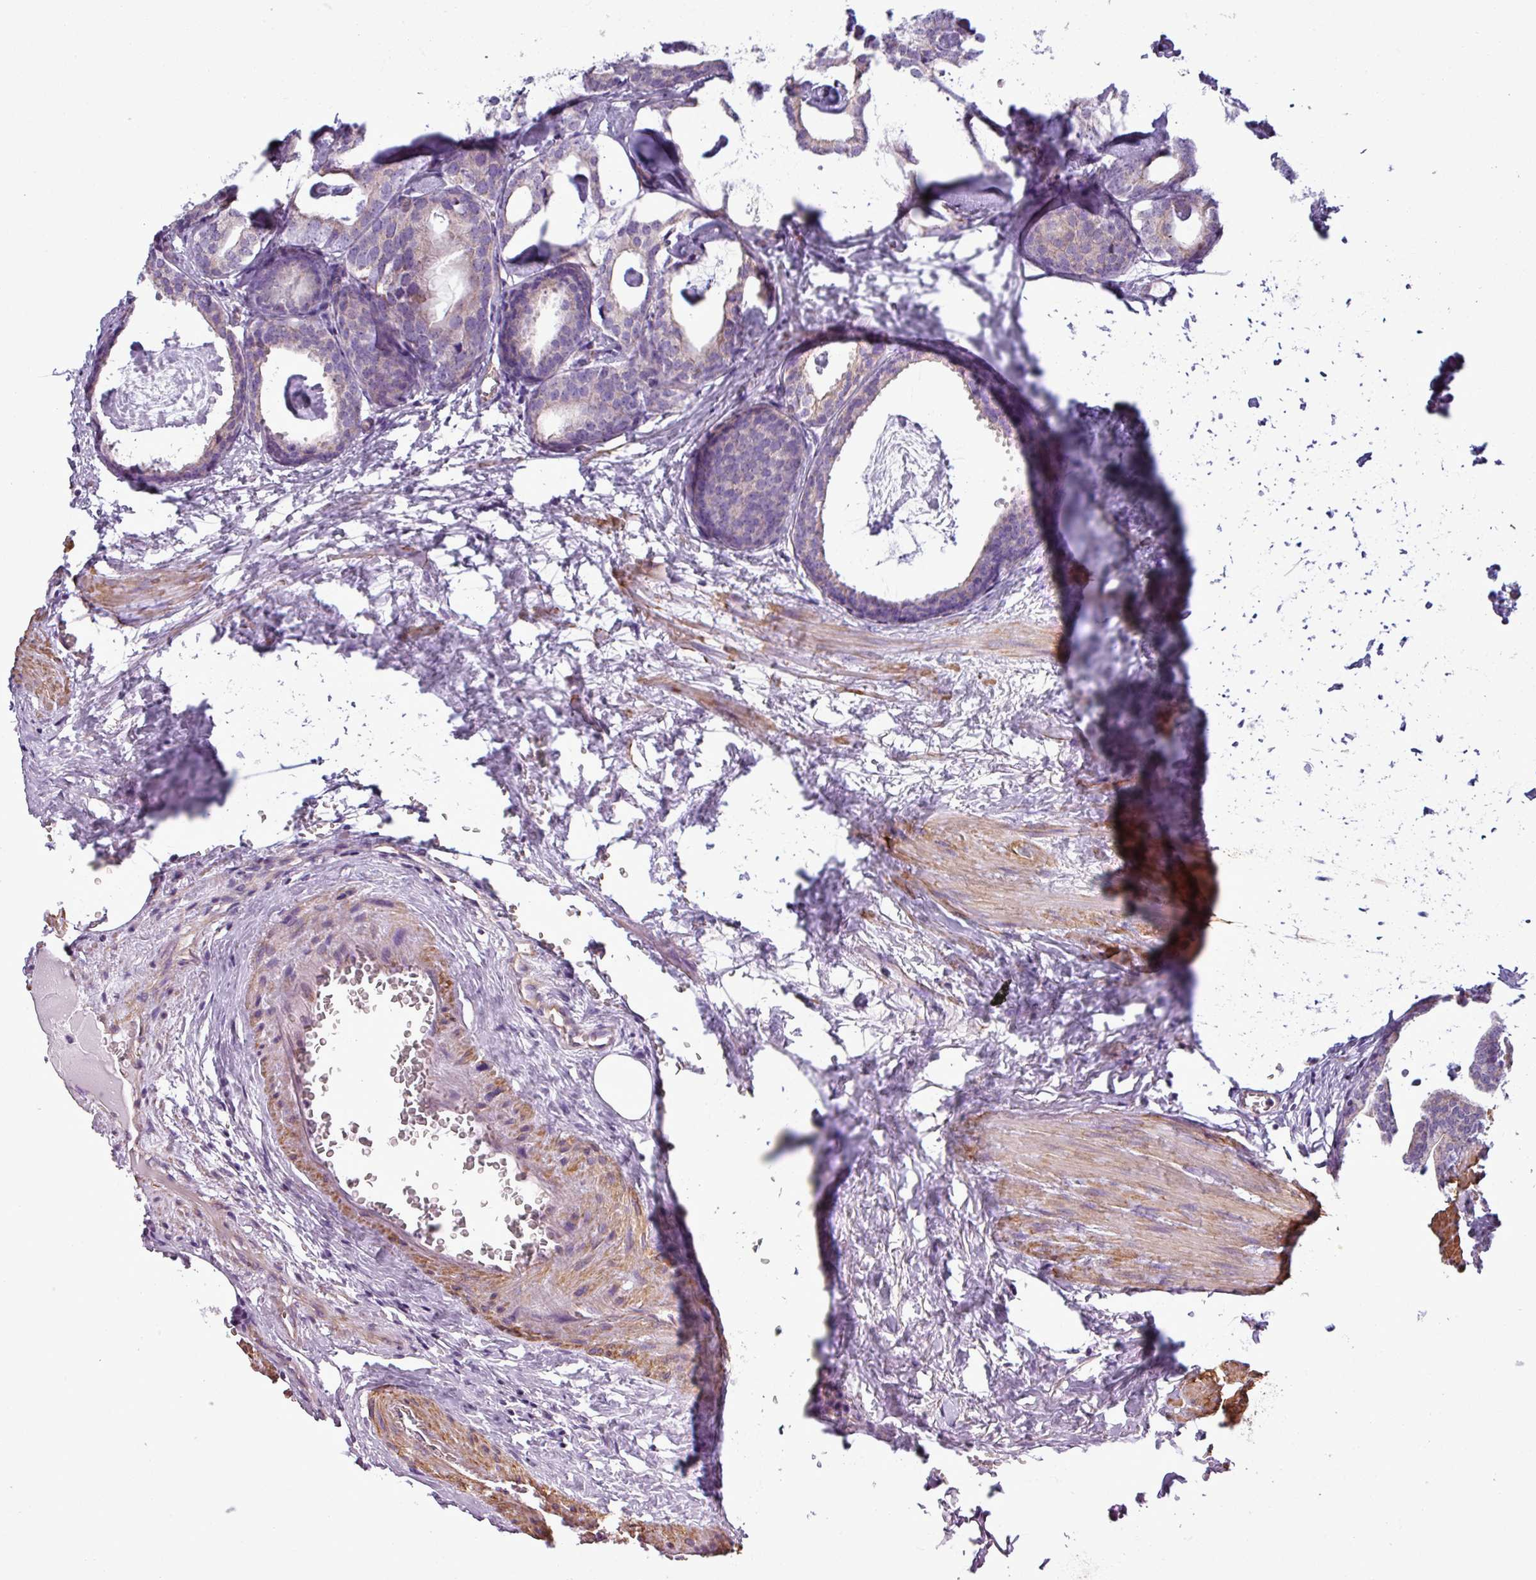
{"staining": {"intensity": "negative", "quantity": "none", "location": "none"}, "tissue": "prostate cancer", "cell_type": "Tumor cells", "image_type": "cancer", "snomed": [{"axis": "morphology", "description": "Adenocarcinoma, Low grade"}, {"axis": "topography", "description": "Prostate"}], "caption": "Immunohistochemistry photomicrograph of neoplastic tissue: human prostate cancer stained with DAB (3,3'-diaminobenzidine) demonstrates no significant protein expression in tumor cells.", "gene": "BTN2A2", "patient": {"sex": "male", "age": 71}}